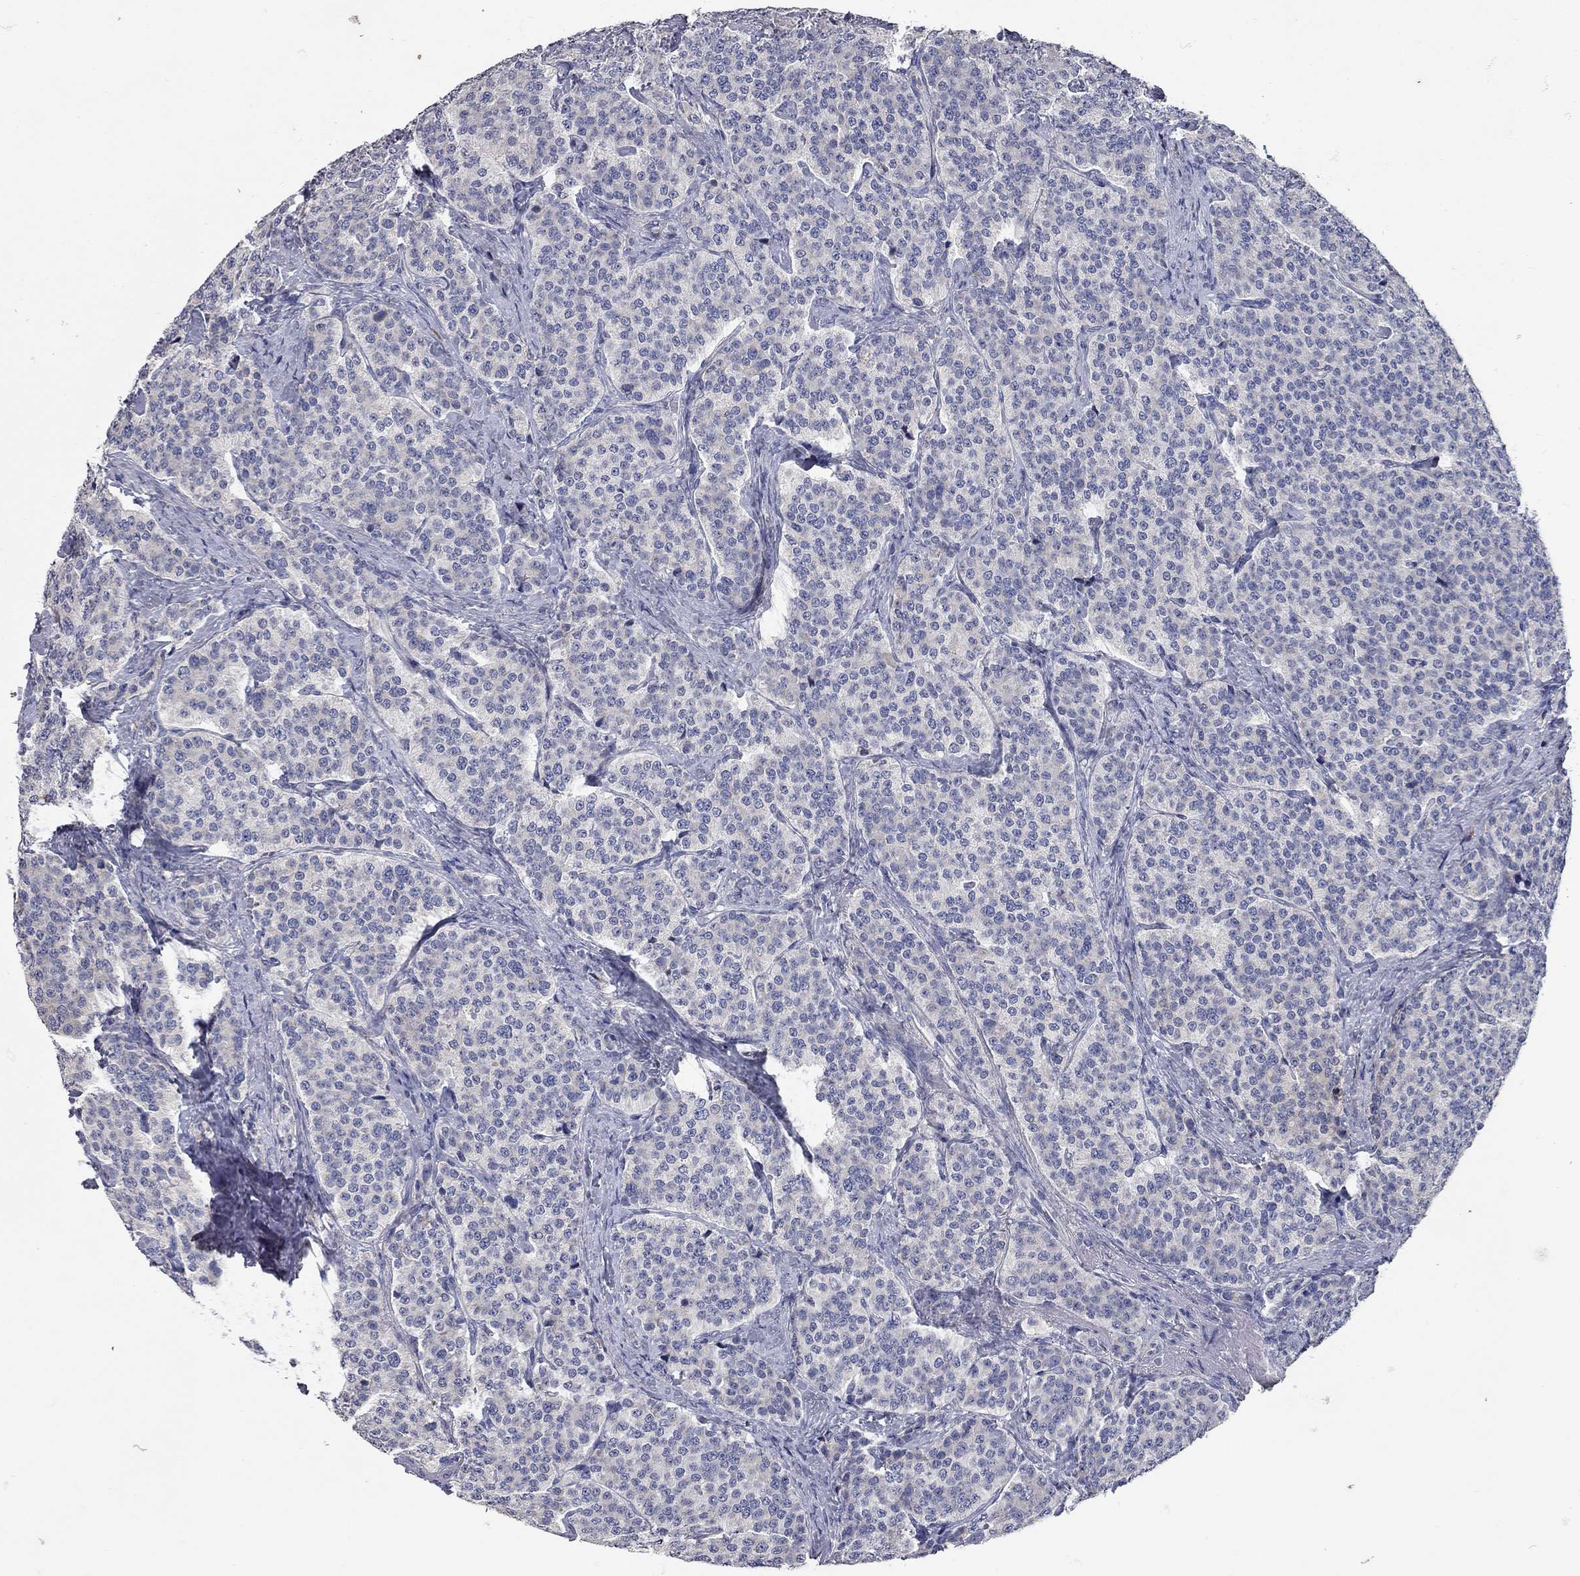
{"staining": {"intensity": "negative", "quantity": "none", "location": "none"}, "tissue": "carcinoid", "cell_type": "Tumor cells", "image_type": "cancer", "snomed": [{"axis": "morphology", "description": "Carcinoid, malignant, NOS"}, {"axis": "topography", "description": "Small intestine"}], "caption": "A high-resolution histopathology image shows immunohistochemistry (IHC) staining of carcinoid, which reveals no significant staining in tumor cells.", "gene": "XAGE2", "patient": {"sex": "female", "age": 58}}